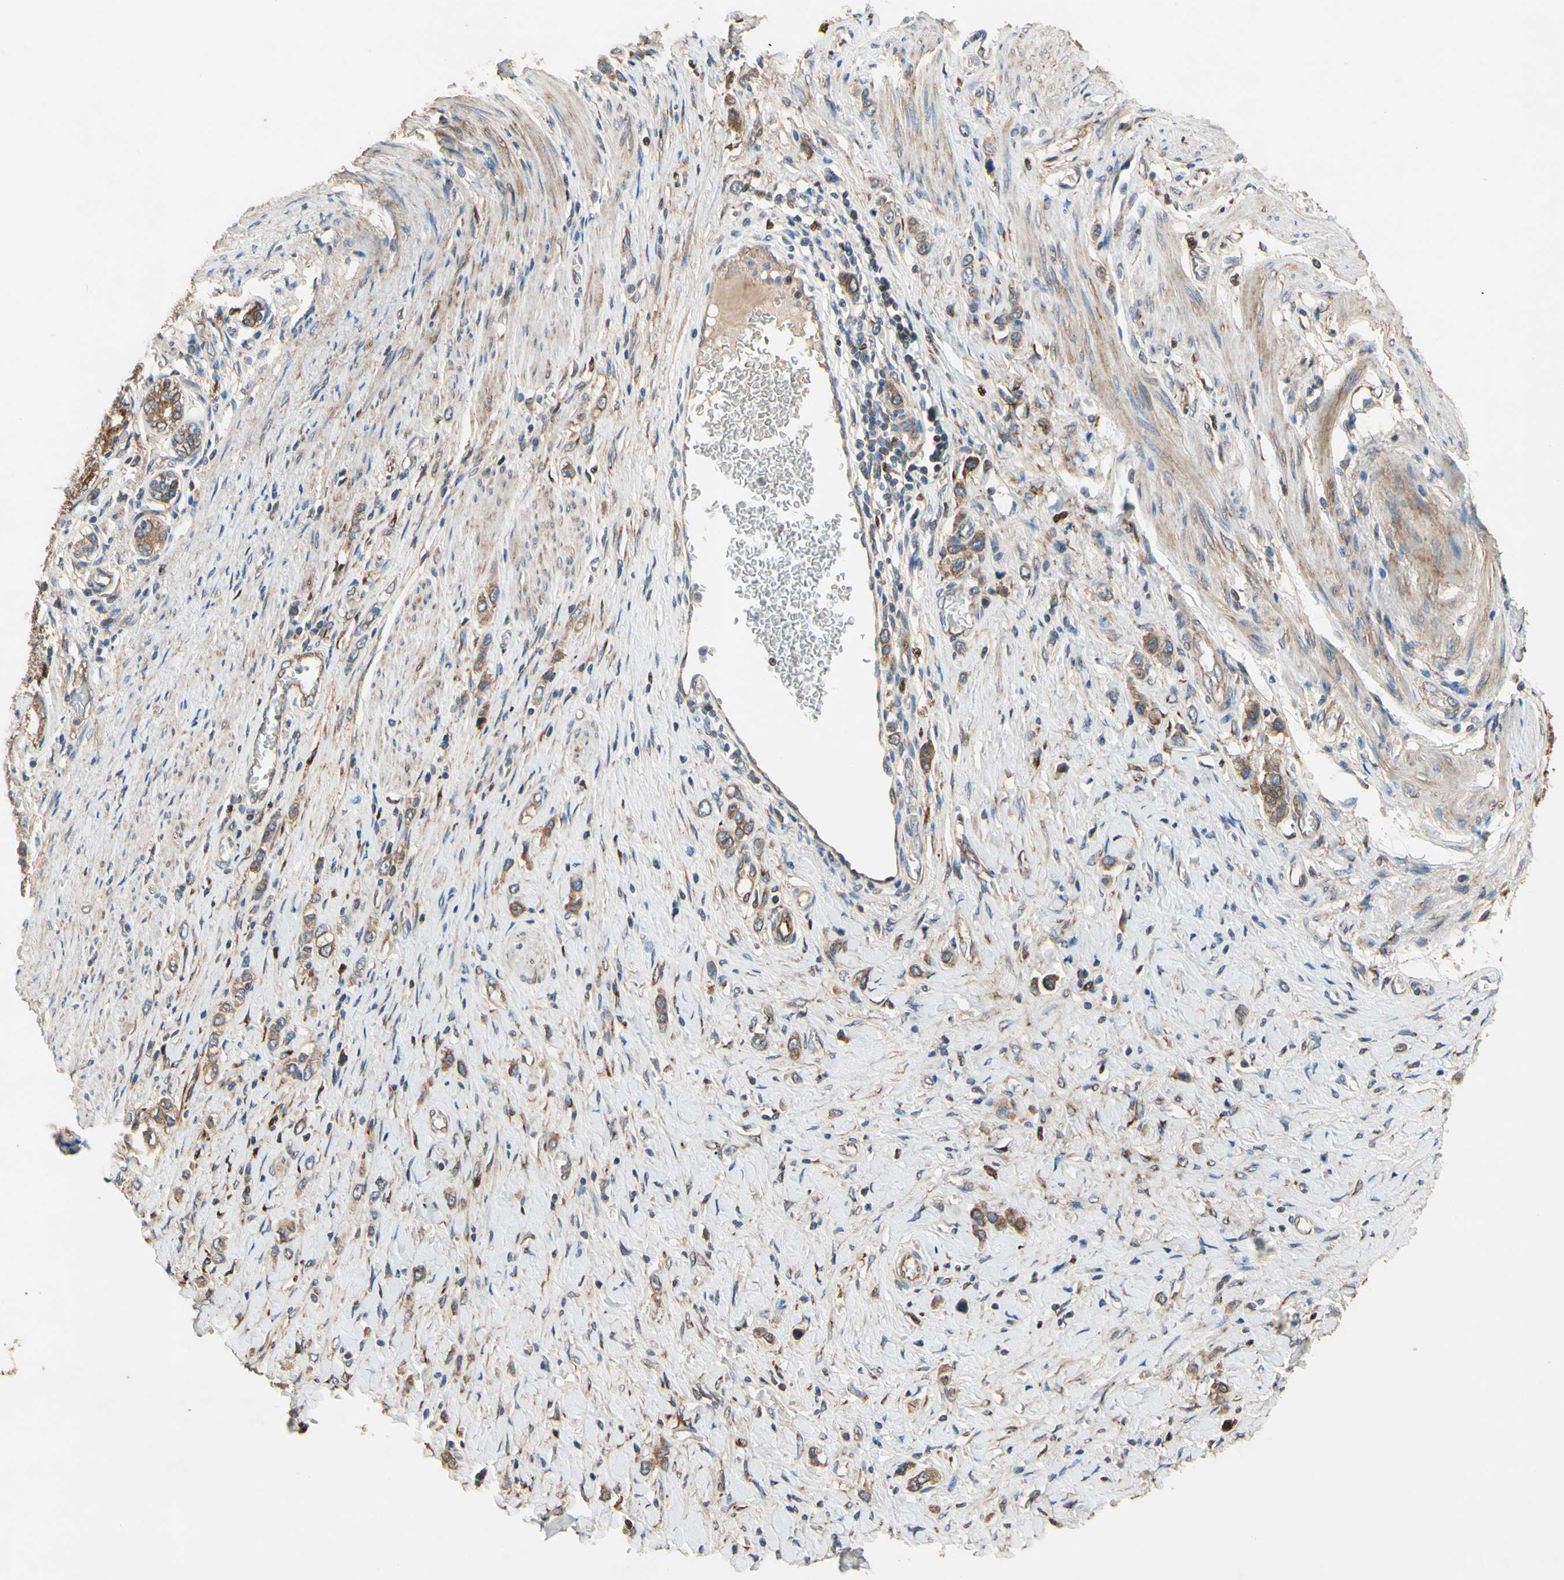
{"staining": {"intensity": "moderate", "quantity": ">75%", "location": "cytoplasmic/membranous"}, "tissue": "stomach cancer", "cell_type": "Tumor cells", "image_type": "cancer", "snomed": [{"axis": "morphology", "description": "Normal tissue, NOS"}, {"axis": "morphology", "description": "Adenocarcinoma, NOS"}, {"axis": "topography", "description": "Stomach, upper"}, {"axis": "topography", "description": "Stomach"}], "caption": "Protein expression analysis of stomach cancer reveals moderate cytoplasmic/membranous positivity in approximately >75% of tumor cells.", "gene": "CGREF1", "patient": {"sex": "female", "age": 65}}